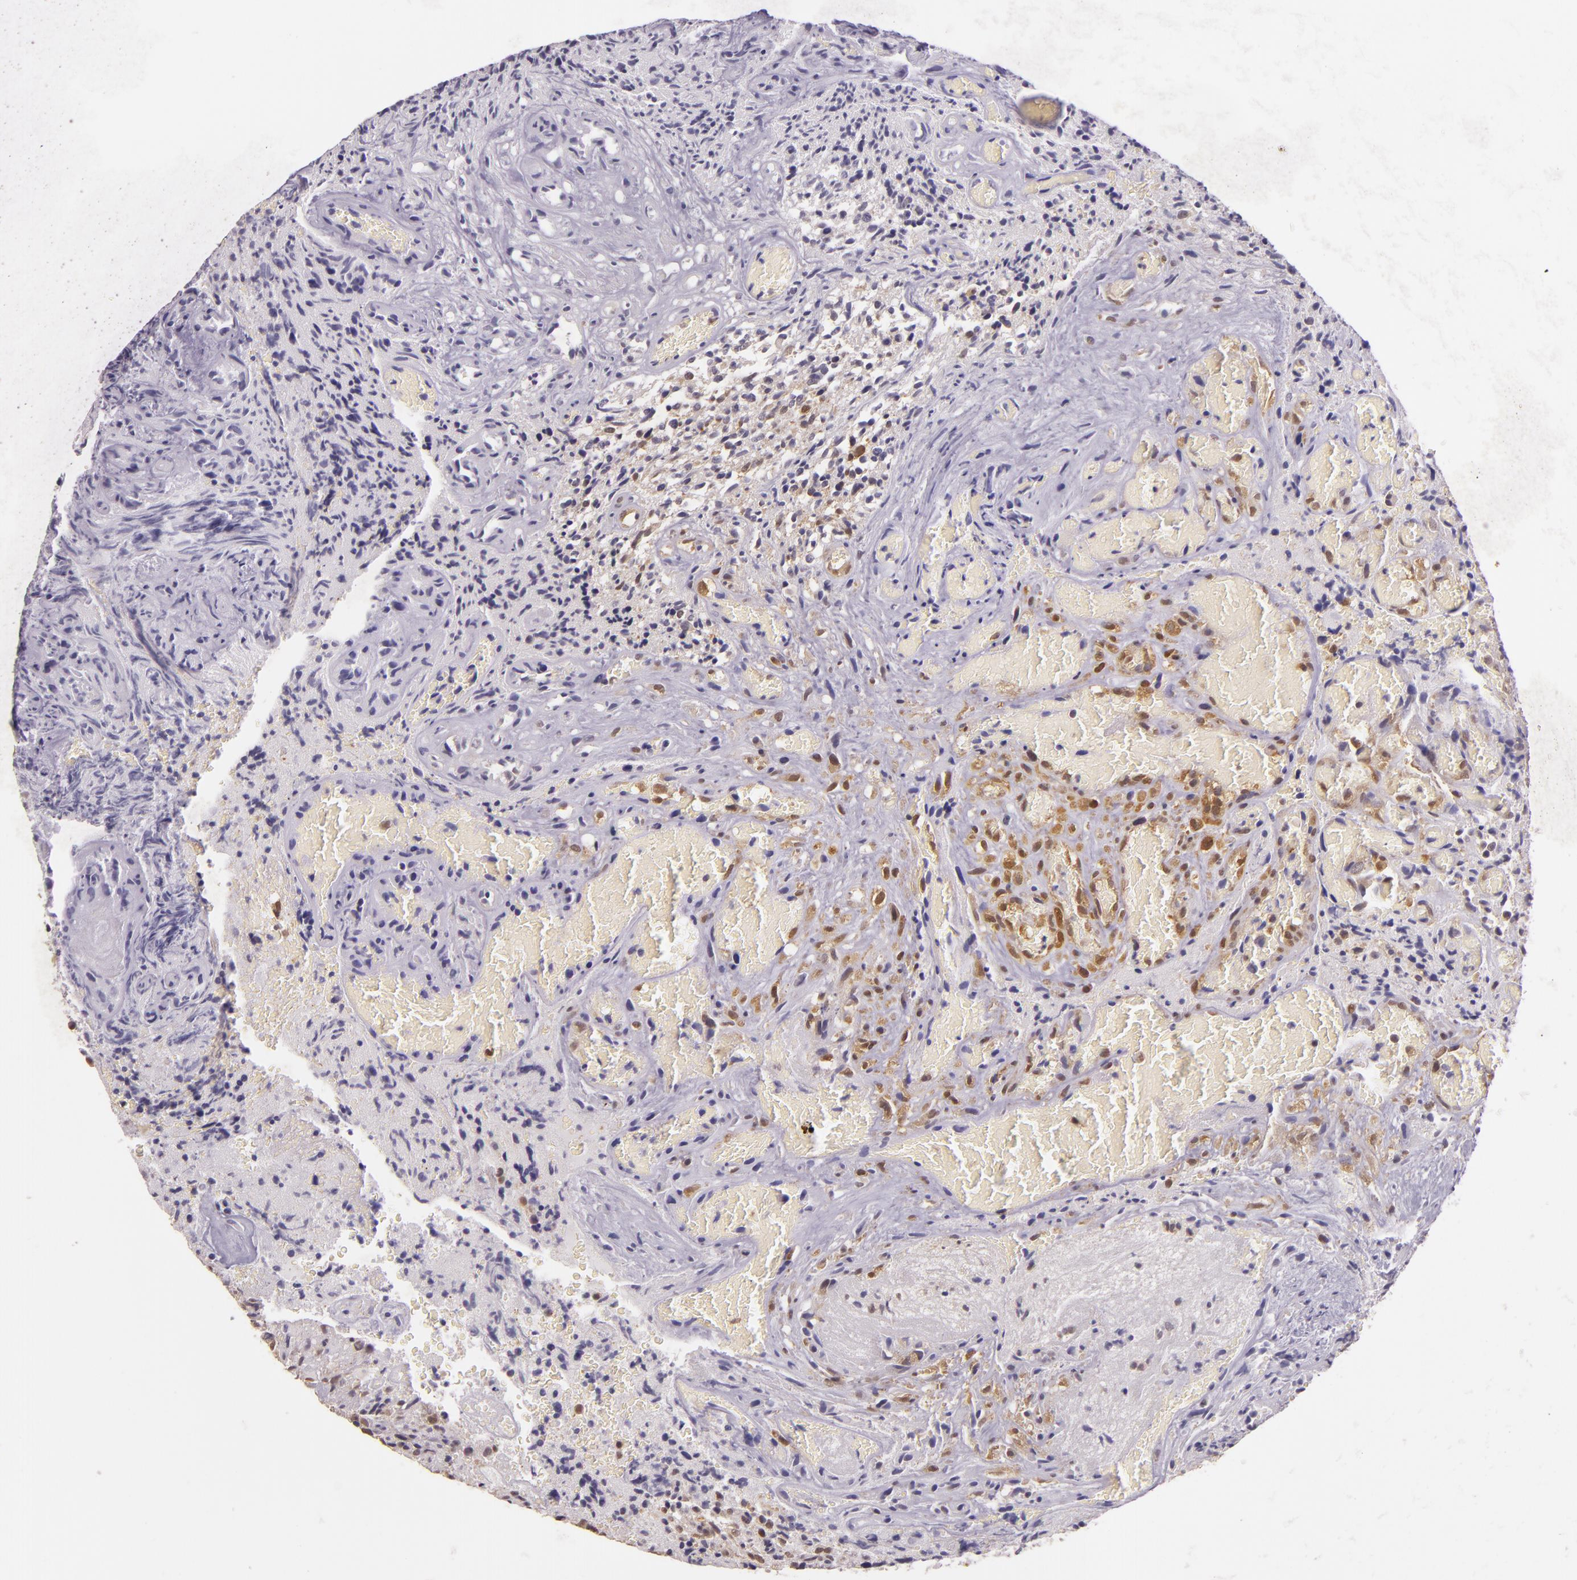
{"staining": {"intensity": "moderate", "quantity": "25%-75%", "location": "nuclear"}, "tissue": "glioma", "cell_type": "Tumor cells", "image_type": "cancer", "snomed": [{"axis": "morphology", "description": "Glioma, malignant, High grade"}, {"axis": "topography", "description": "Brain"}], "caption": "A brown stain labels moderate nuclear staining of a protein in human glioma tumor cells.", "gene": "HSPA8", "patient": {"sex": "male", "age": 36}}